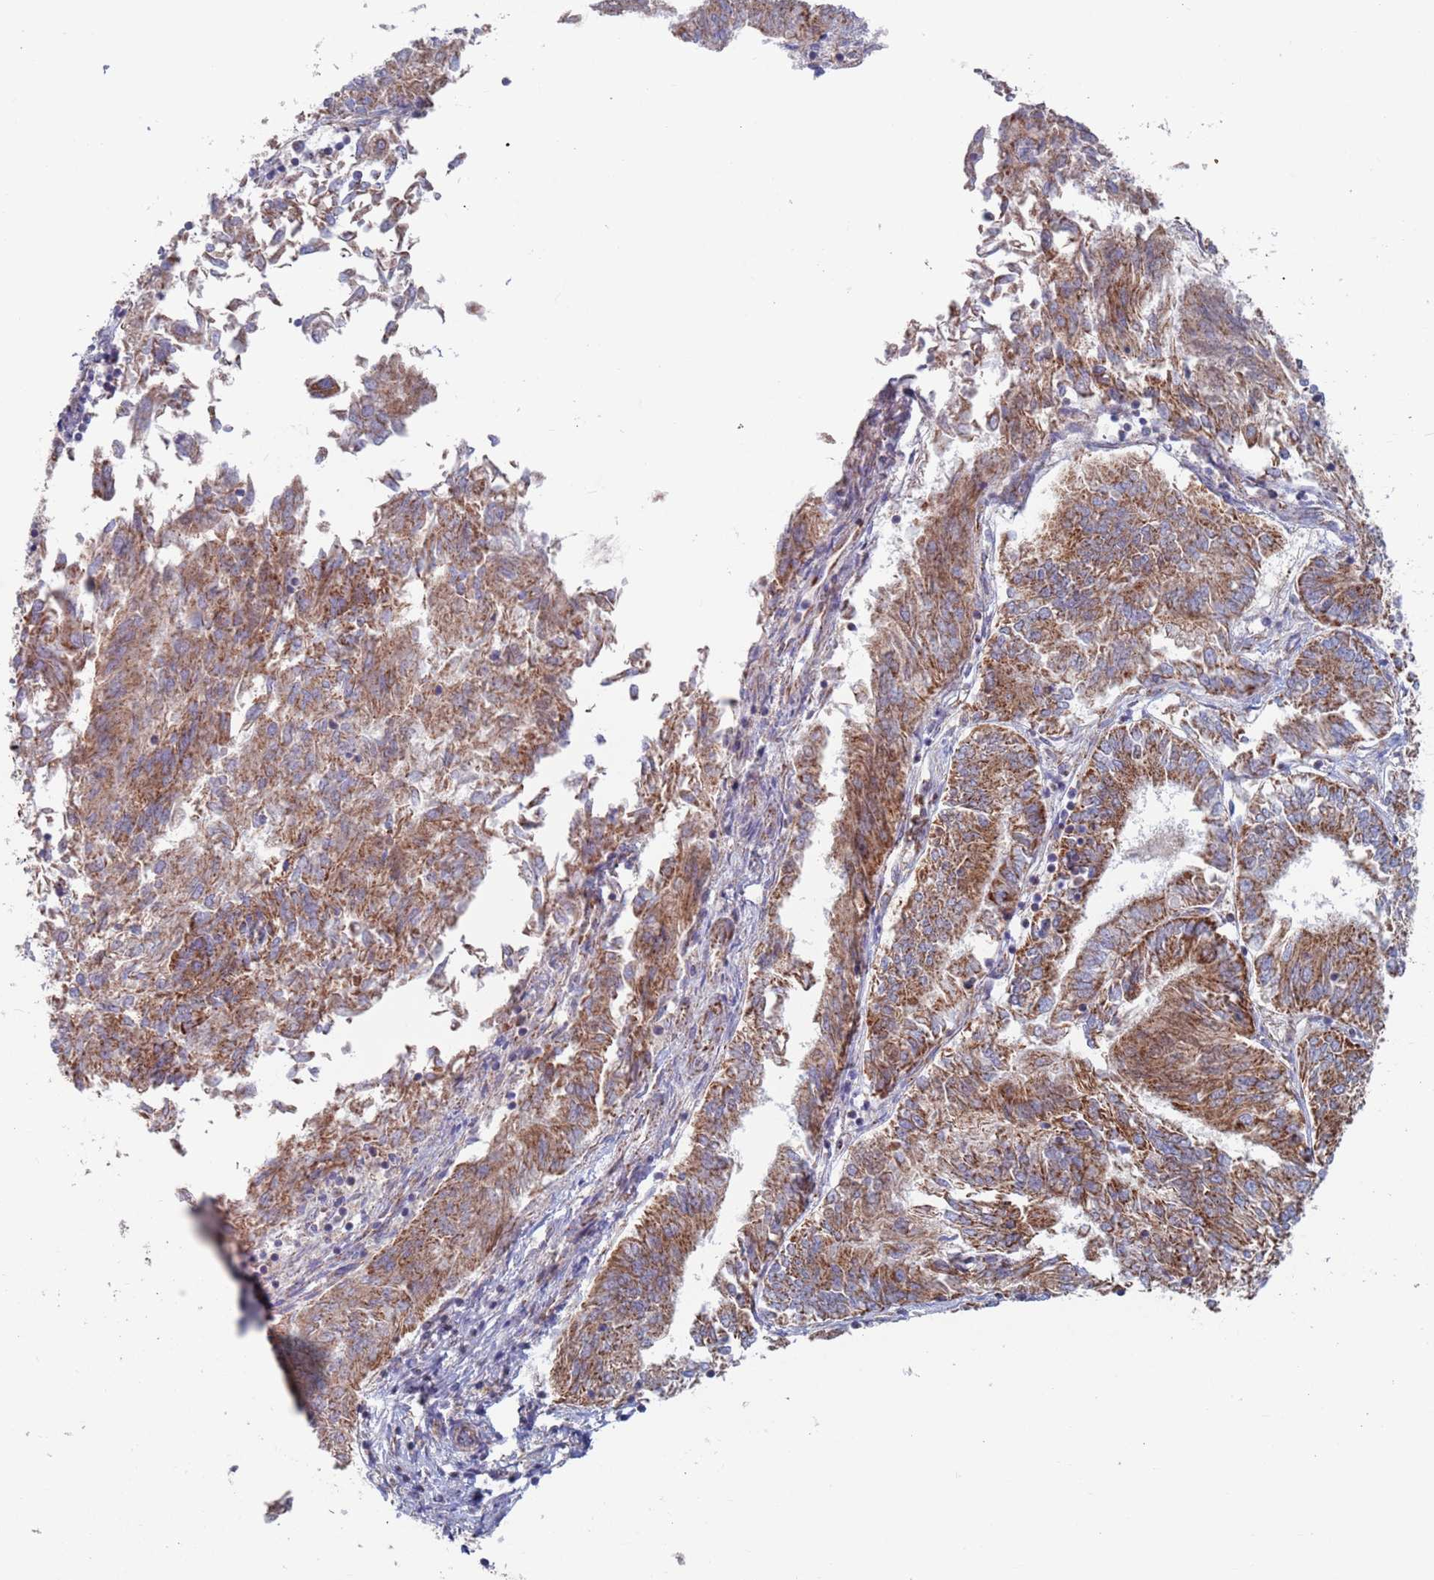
{"staining": {"intensity": "moderate", "quantity": ">75%", "location": "cytoplasmic/membranous"}, "tissue": "endometrial cancer", "cell_type": "Tumor cells", "image_type": "cancer", "snomed": [{"axis": "morphology", "description": "Adenocarcinoma, NOS"}, {"axis": "topography", "description": "Endometrium"}], "caption": "Moderate cytoplasmic/membranous expression for a protein is identified in approximately >75% of tumor cells of endometrial cancer using immunohistochemistry.", "gene": "MRPL22", "patient": {"sex": "female", "age": 58}}